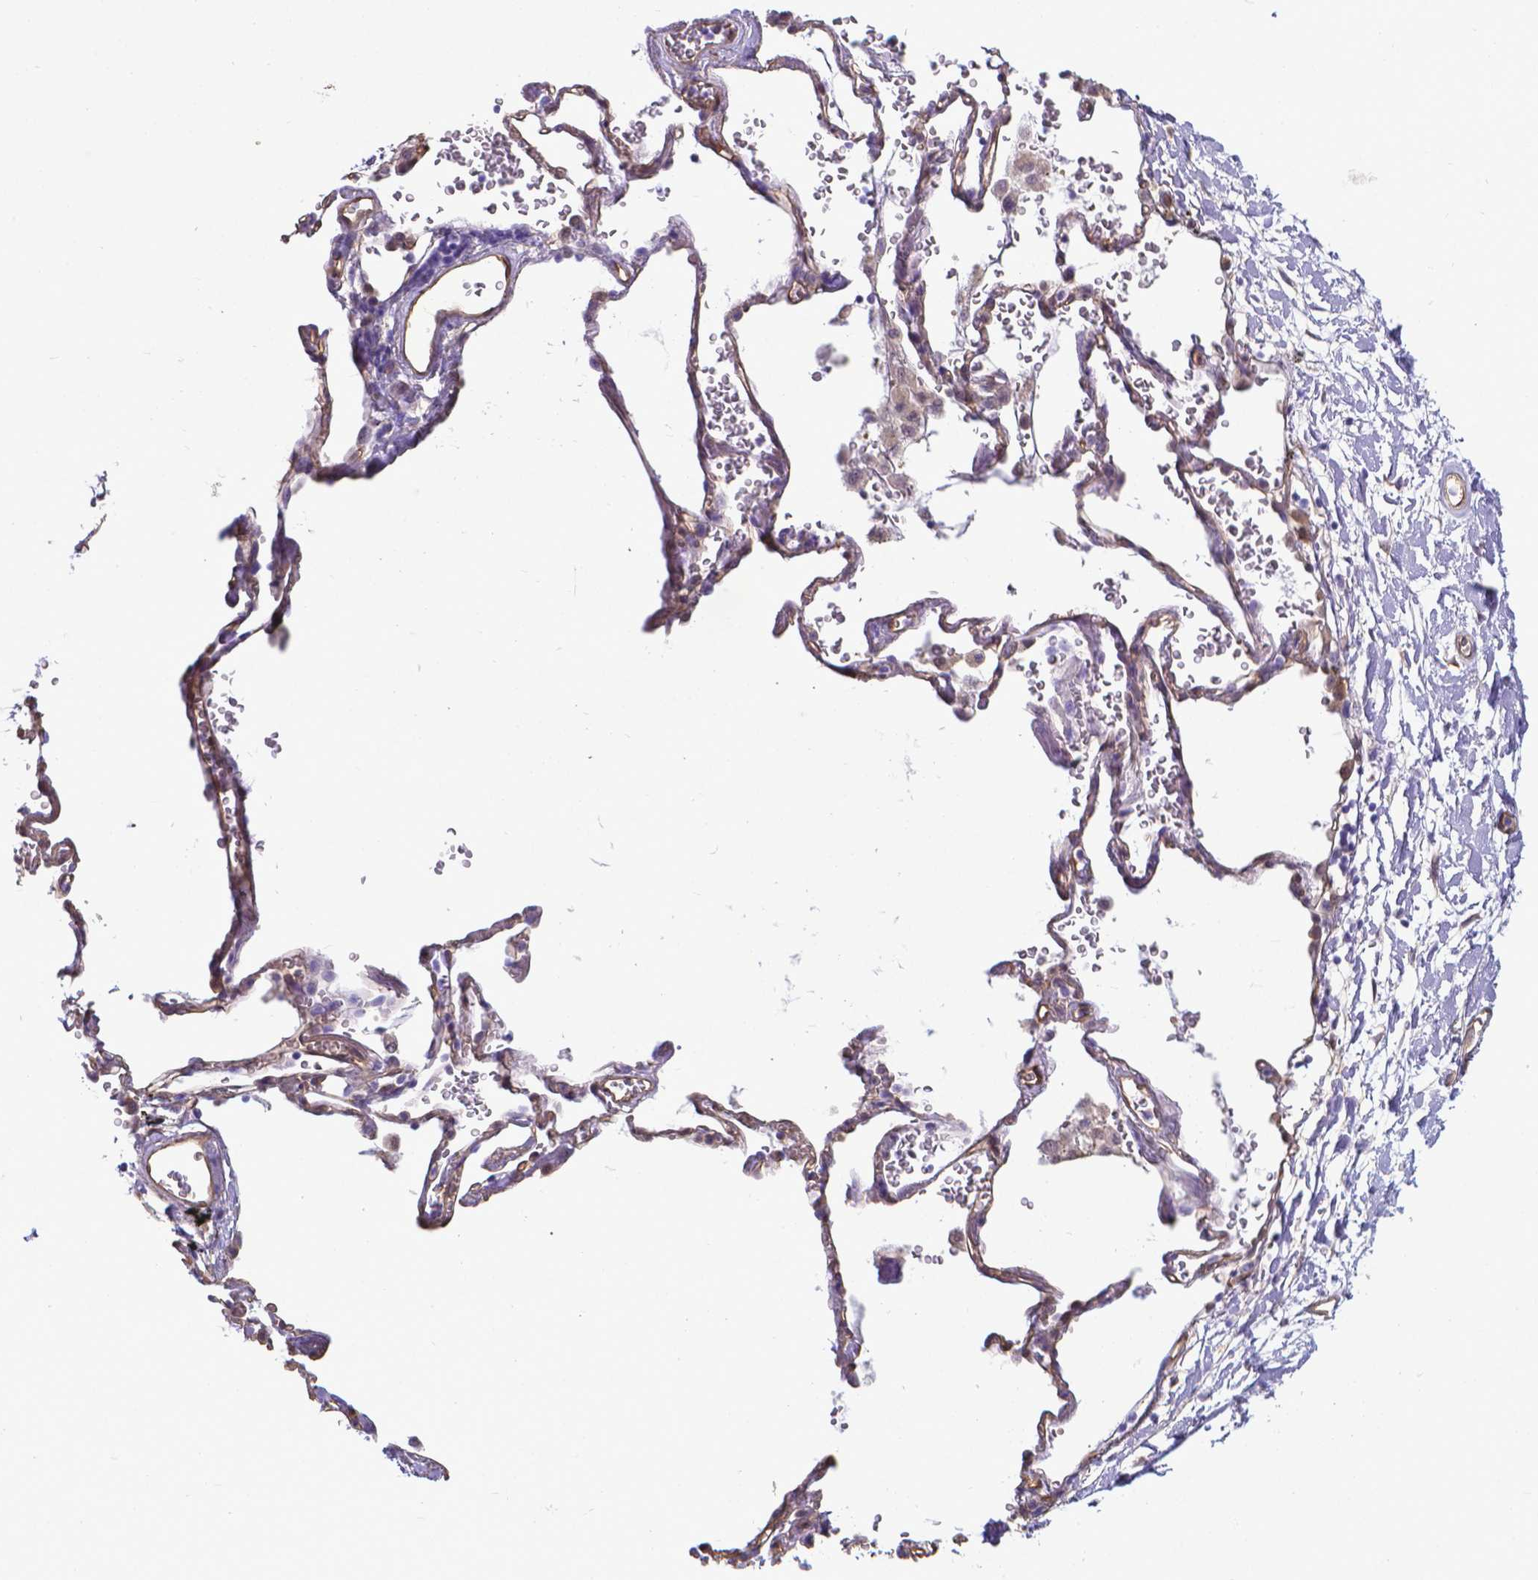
{"staining": {"intensity": "negative", "quantity": "none", "location": "none"}, "tissue": "adipose tissue", "cell_type": "Adipocytes", "image_type": "normal", "snomed": [{"axis": "morphology", "description": "Normal tissue, NOS"}, {"axis": "topography", "description": "Cartilage tissue"}, {"axis": "topography", "description": "Bronchus"}], "caption": "DAB immunohistochemical staining of unremarkable human adipose tissue displays no significant expression in adipocytes.", "gene": "CLIC4", "patient": {"sex": "male", "age": 58}}